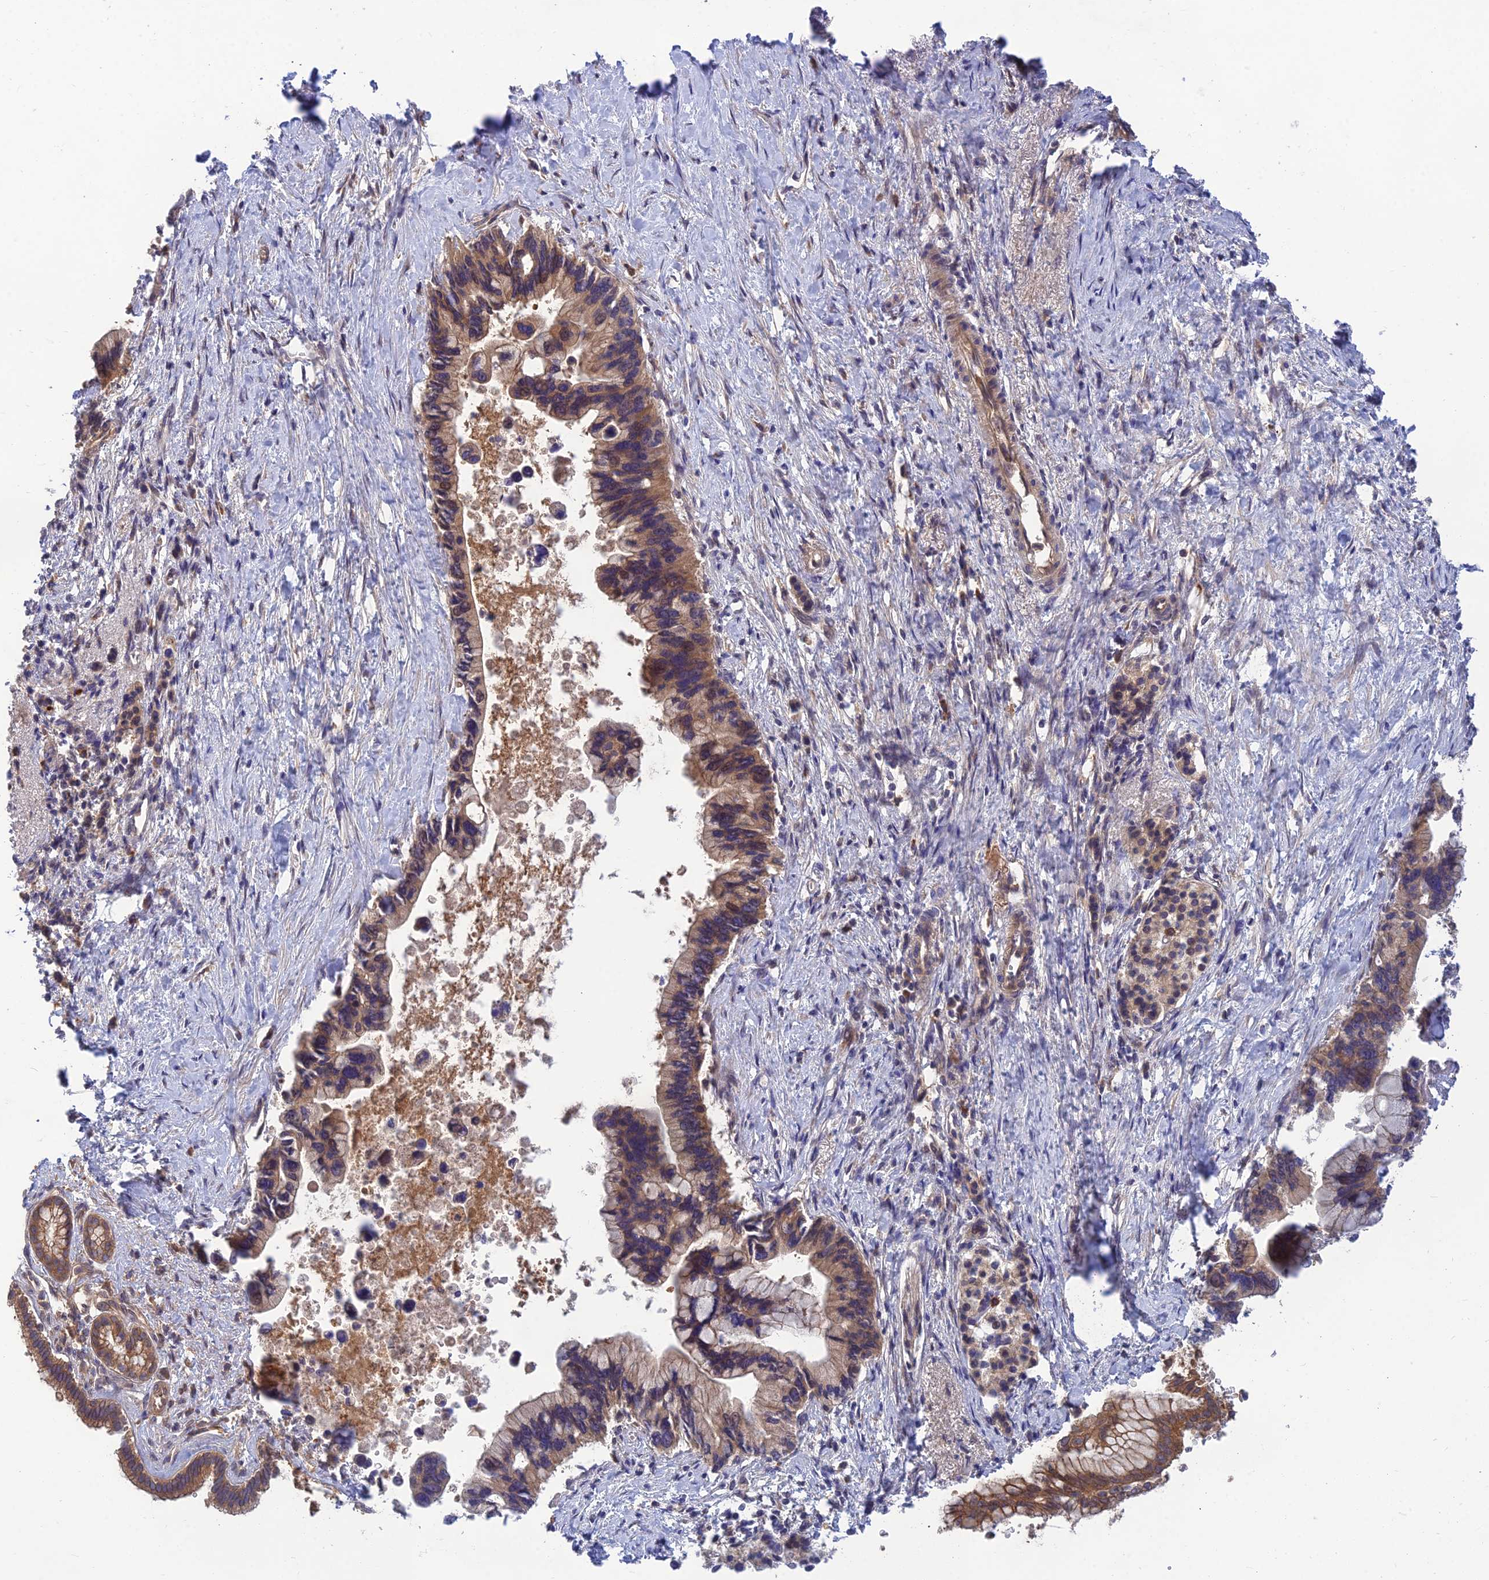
{"staining": {"intensity": "weak", "quantity": "25%-75%", "location": "cytoplasmic/membranous"}, "tissue": "pancreatic cancer", "cell_type": "Tumor cells", "image_type": "cancer", "snomed": [{"axis": "morphology", "description": "Adenocarcinoma, NOS"}, {"axis": "topography", "description": "Pancreas"}], "caption": "Protein expression analysis of adenocarcinoma (pancreatic) reveals weak cytoplasmic/membranous positivity in about 25%-75% of tumor cells.", "gene": "FAM151B", "patient": {"sex": "female", "age": 83}}